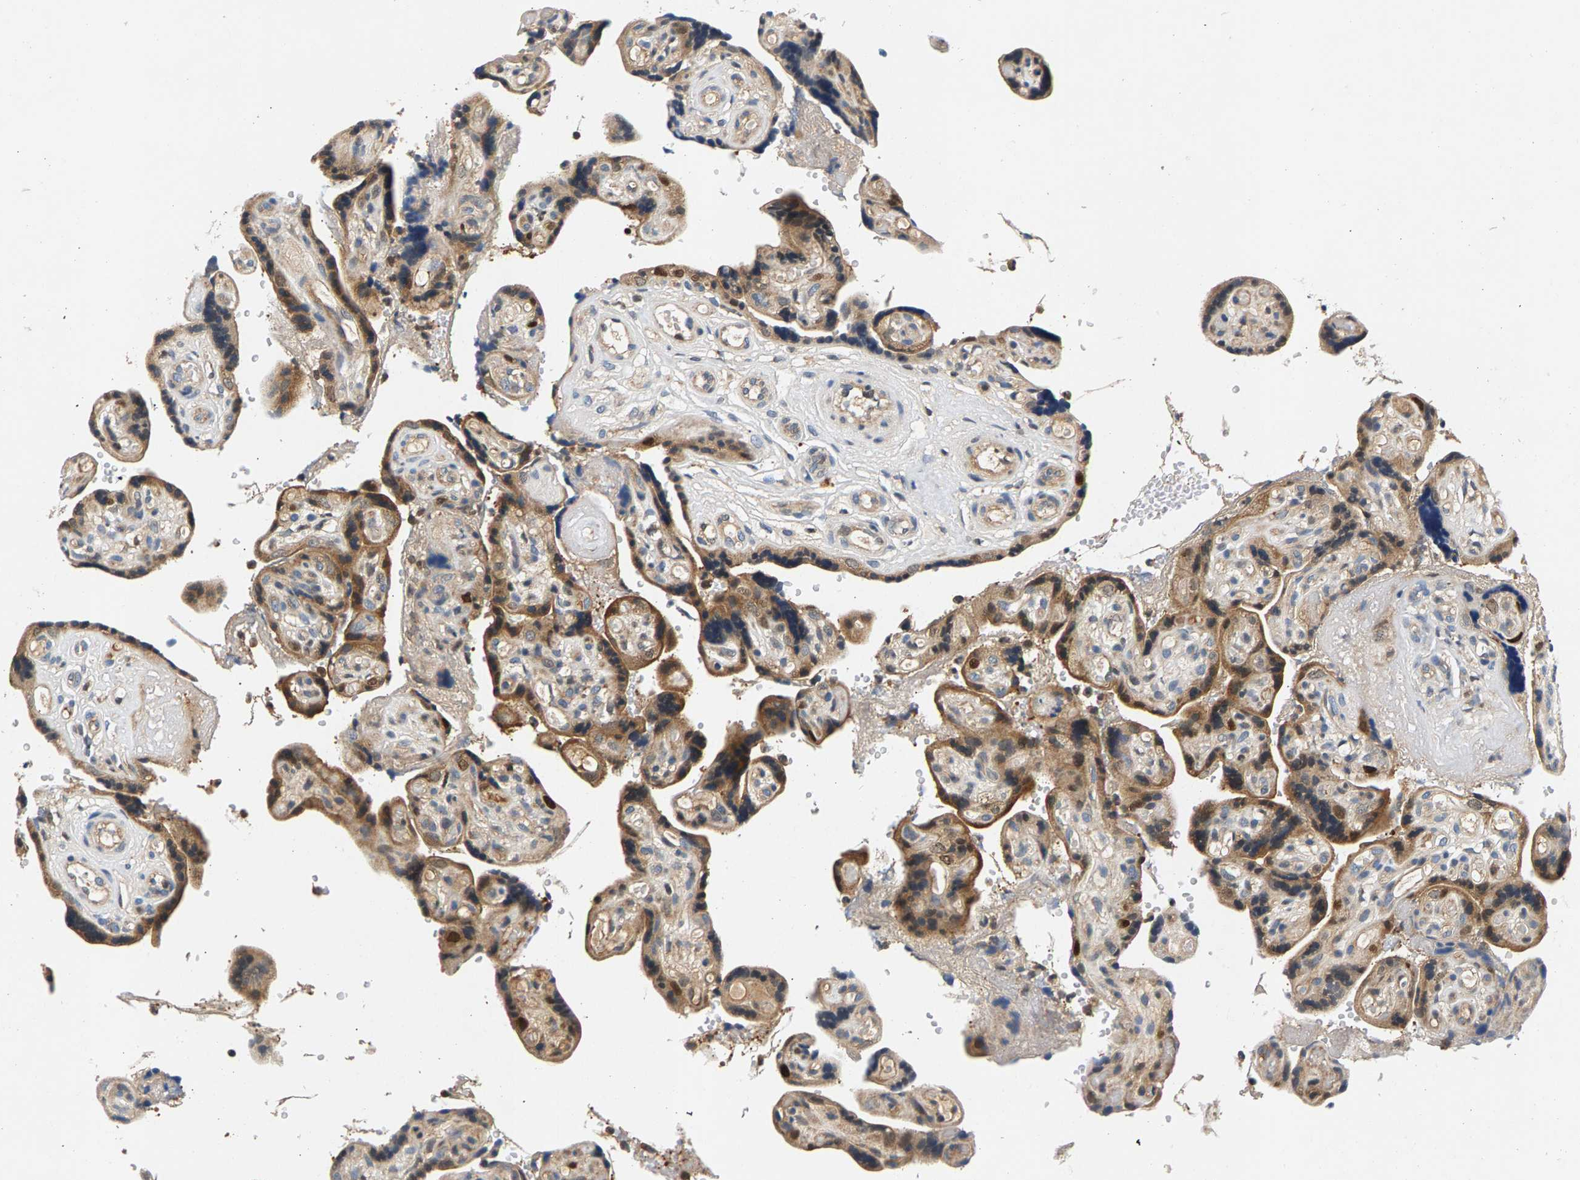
{"staining": {"intensity": "weak", "quantity": ">75%", "location": "cytoplasmic/membranous"}, "tissue": "placenta", "cell_type": "Decidual cells", "image_type": "normal", "snomed": [{"axis": "morphology", "description": "Normal tissue, NOS"}, {"axis": "topography", "description": "Placenta"}], "caption": "A brown stain shows weak cytoplasmic/membranous positivity of a protein in decidual cells of unremarkable placenta.", "gene": "FAM78A", "patient": {"sex": "female", "age": 30}}